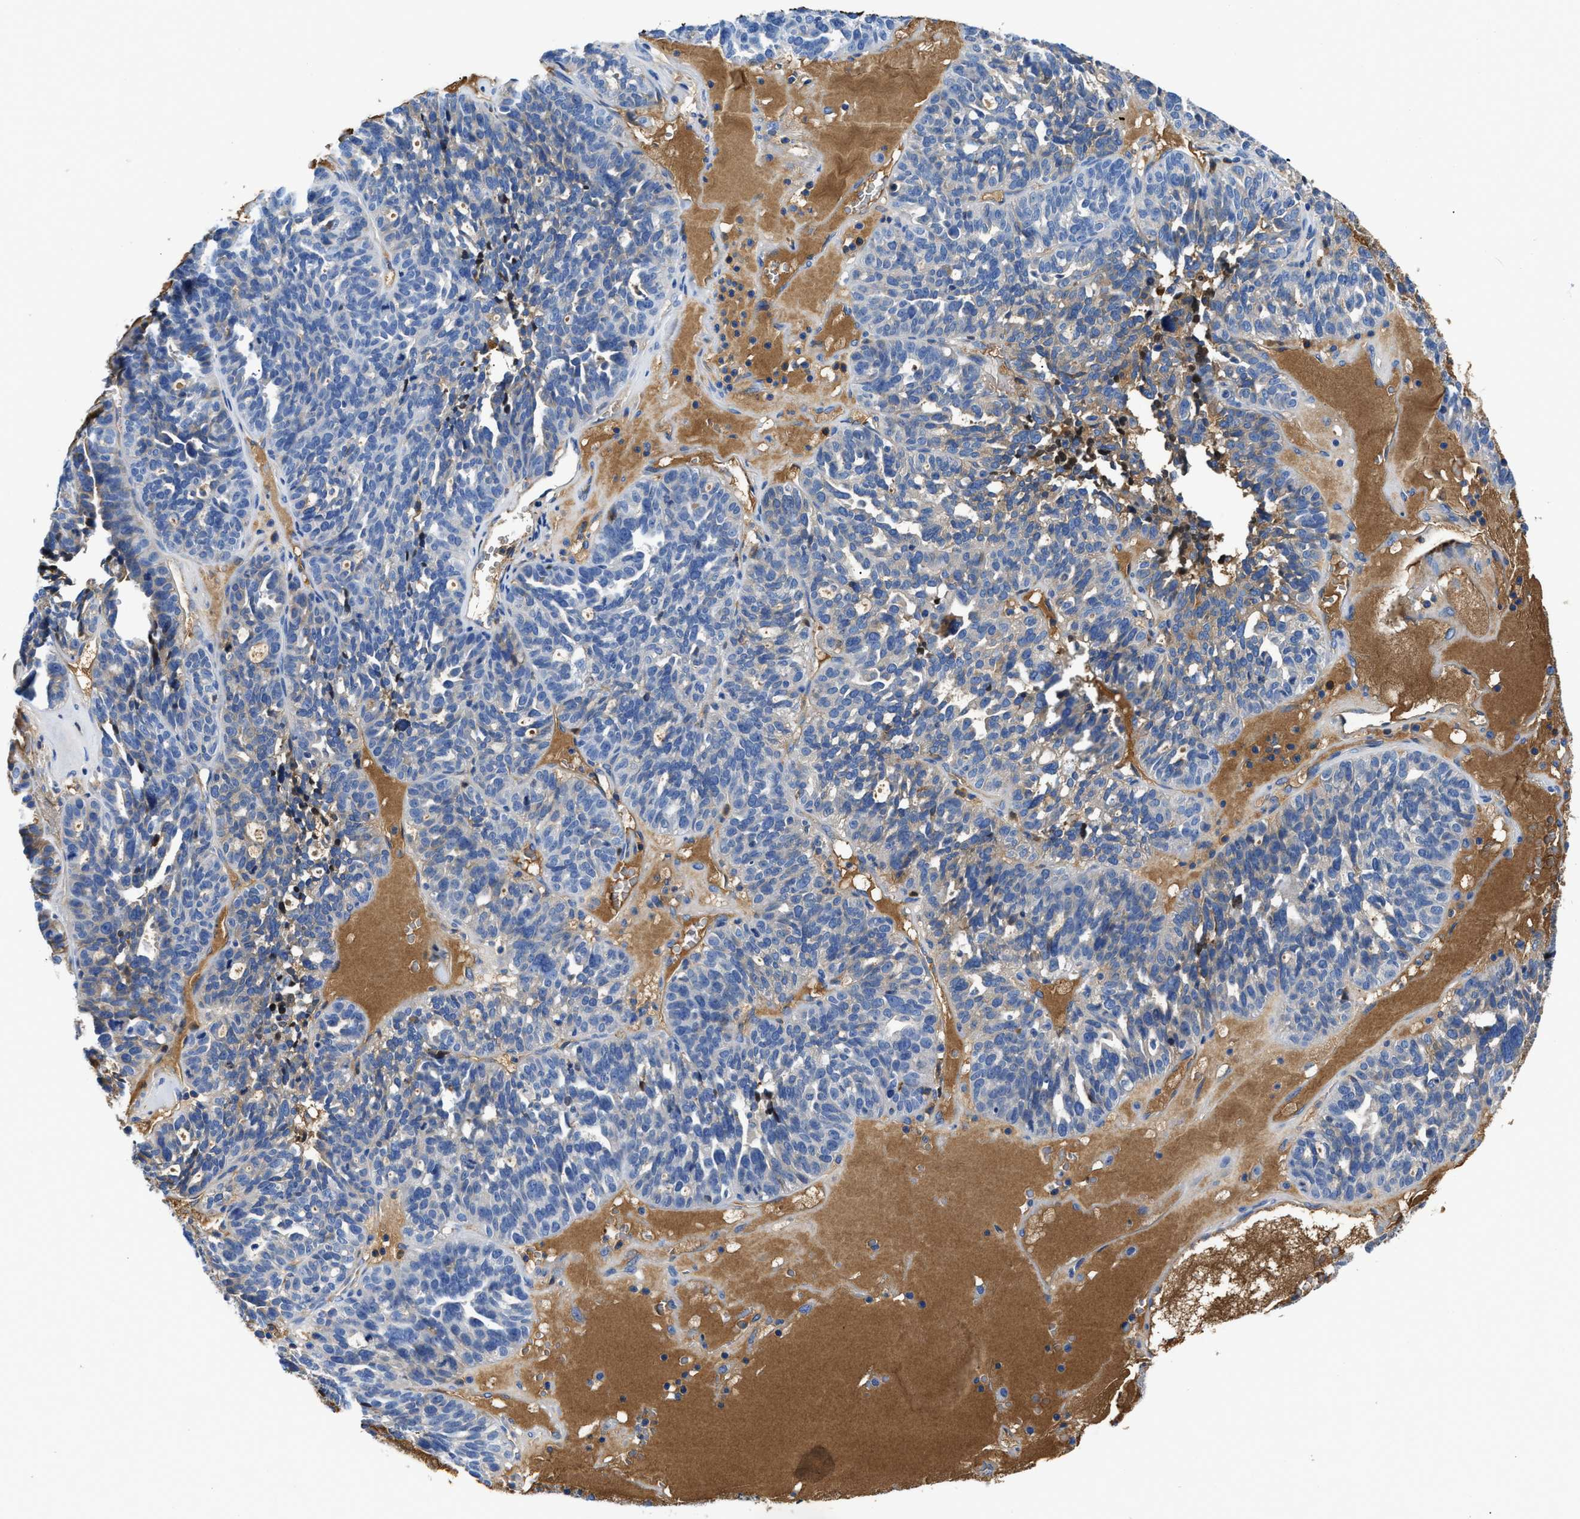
{"staining": {"intensity": "moderate", "quantity": "<25%", "location": "cytoplasmic/membranous"}, "tissue": "ovarian cancer", "cell_type": "Tumor cells", "image_type": "cancer", "snomed": [{"axis": "morphology", "description": "Cystadenocarcinoma, serous, NOS"}, {"axis": "topography", "description": "Ovary"}], "caption": "Ovarian cancer (serous cystadenocarcinoma) tissue reveals moderate cytoplasmic/membranous expression in approximately <25% of tumor cells, visualized by immunohistochemistry.", "gene": "GC", "patient": {"sex": "female", "age": 59}}